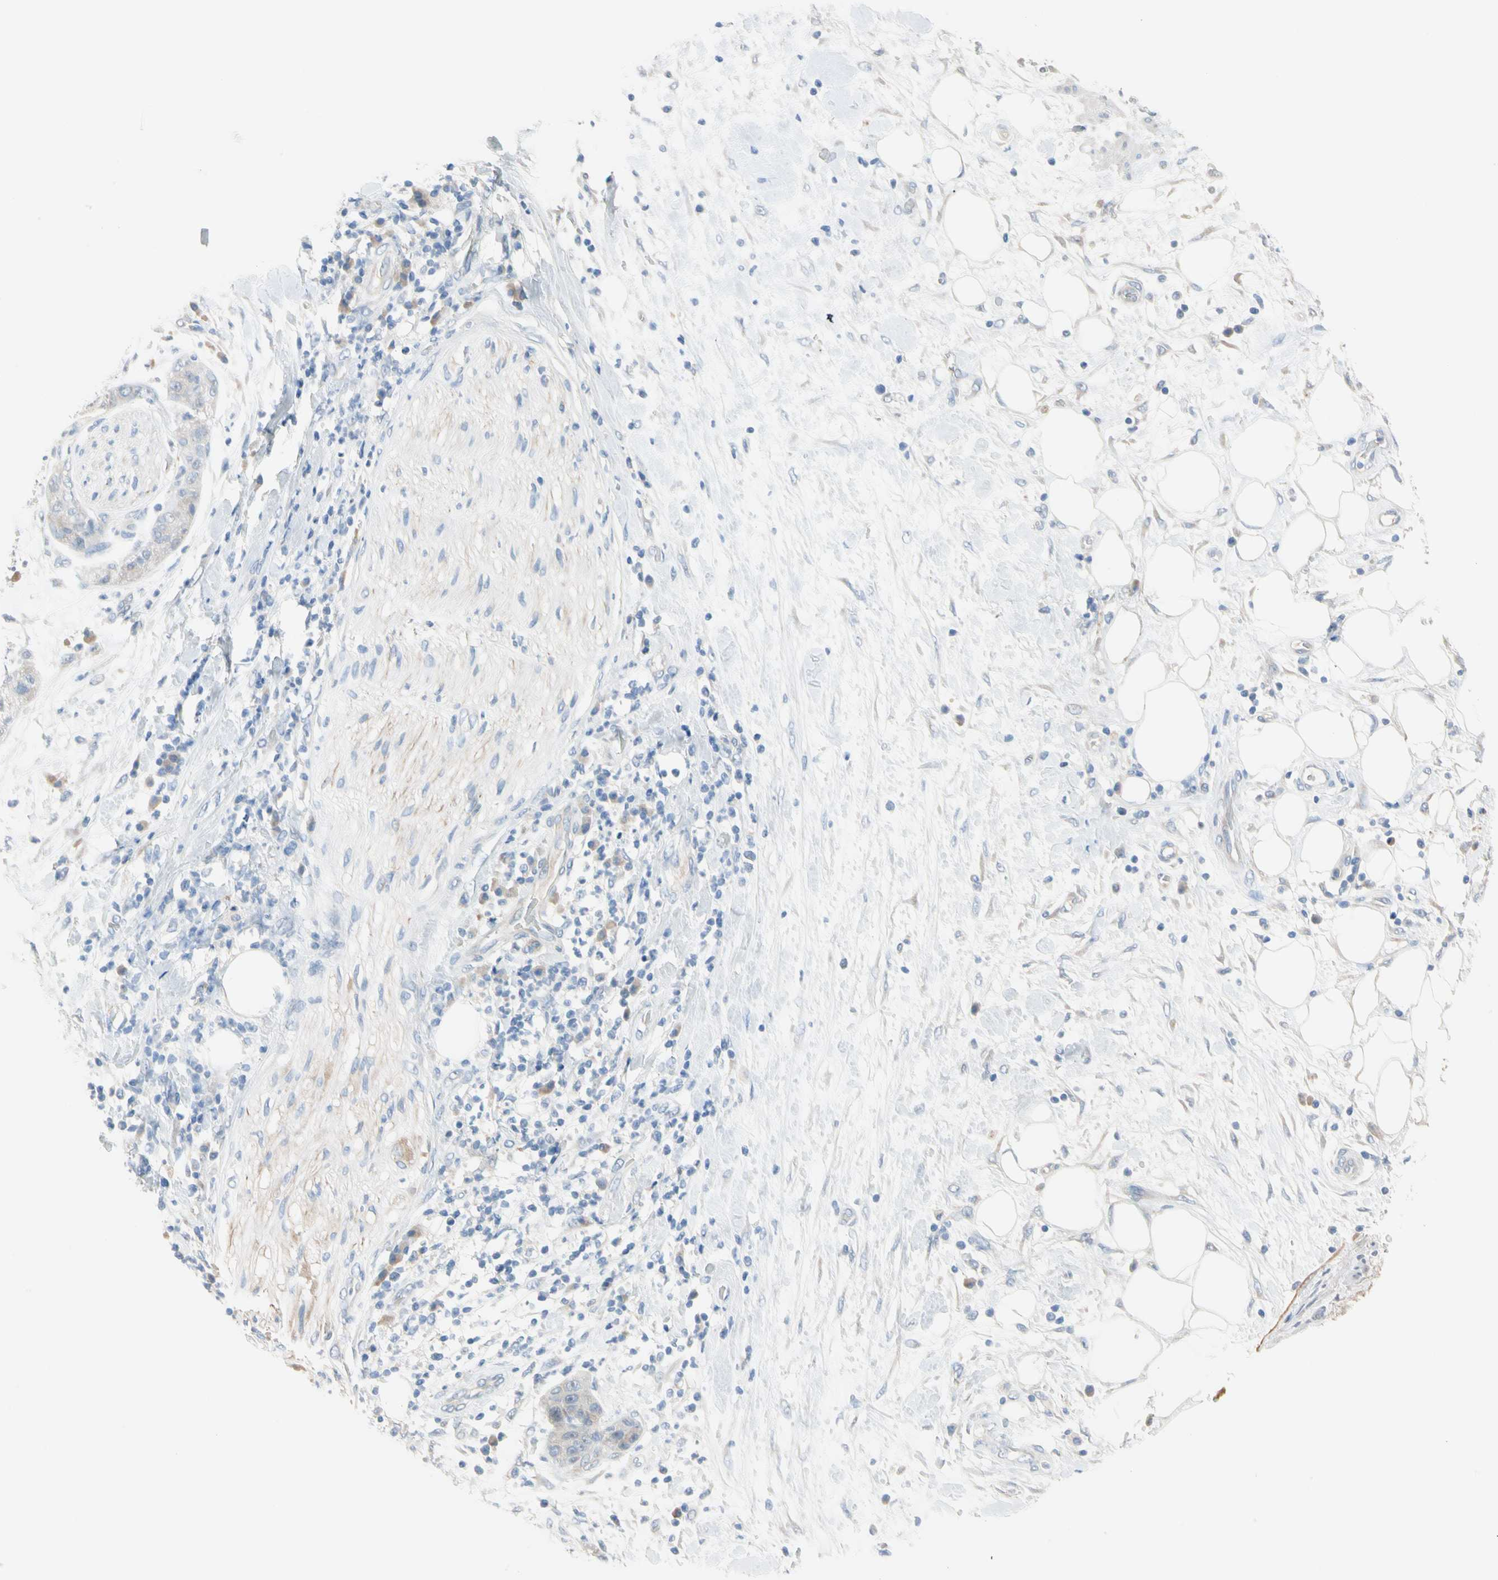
{"staining": {"intensity": "negative", "quantity": "none", "location": "none"}, "tissue": "pancreatic cancer", "cell_type": "Tumor cells", "image_type": "cancer", "snomed": [{"axis": "morphology", "description": "Adenocarcinoma, NOS"}, {"axis": "topography", "description": "Pancreas"}], "caption": "Micrograph shows no protein staining in tumor cells of pancreatic cancer tissue.", "gene": "MARK1", "patient": {"sex": "female", "age": 78}}